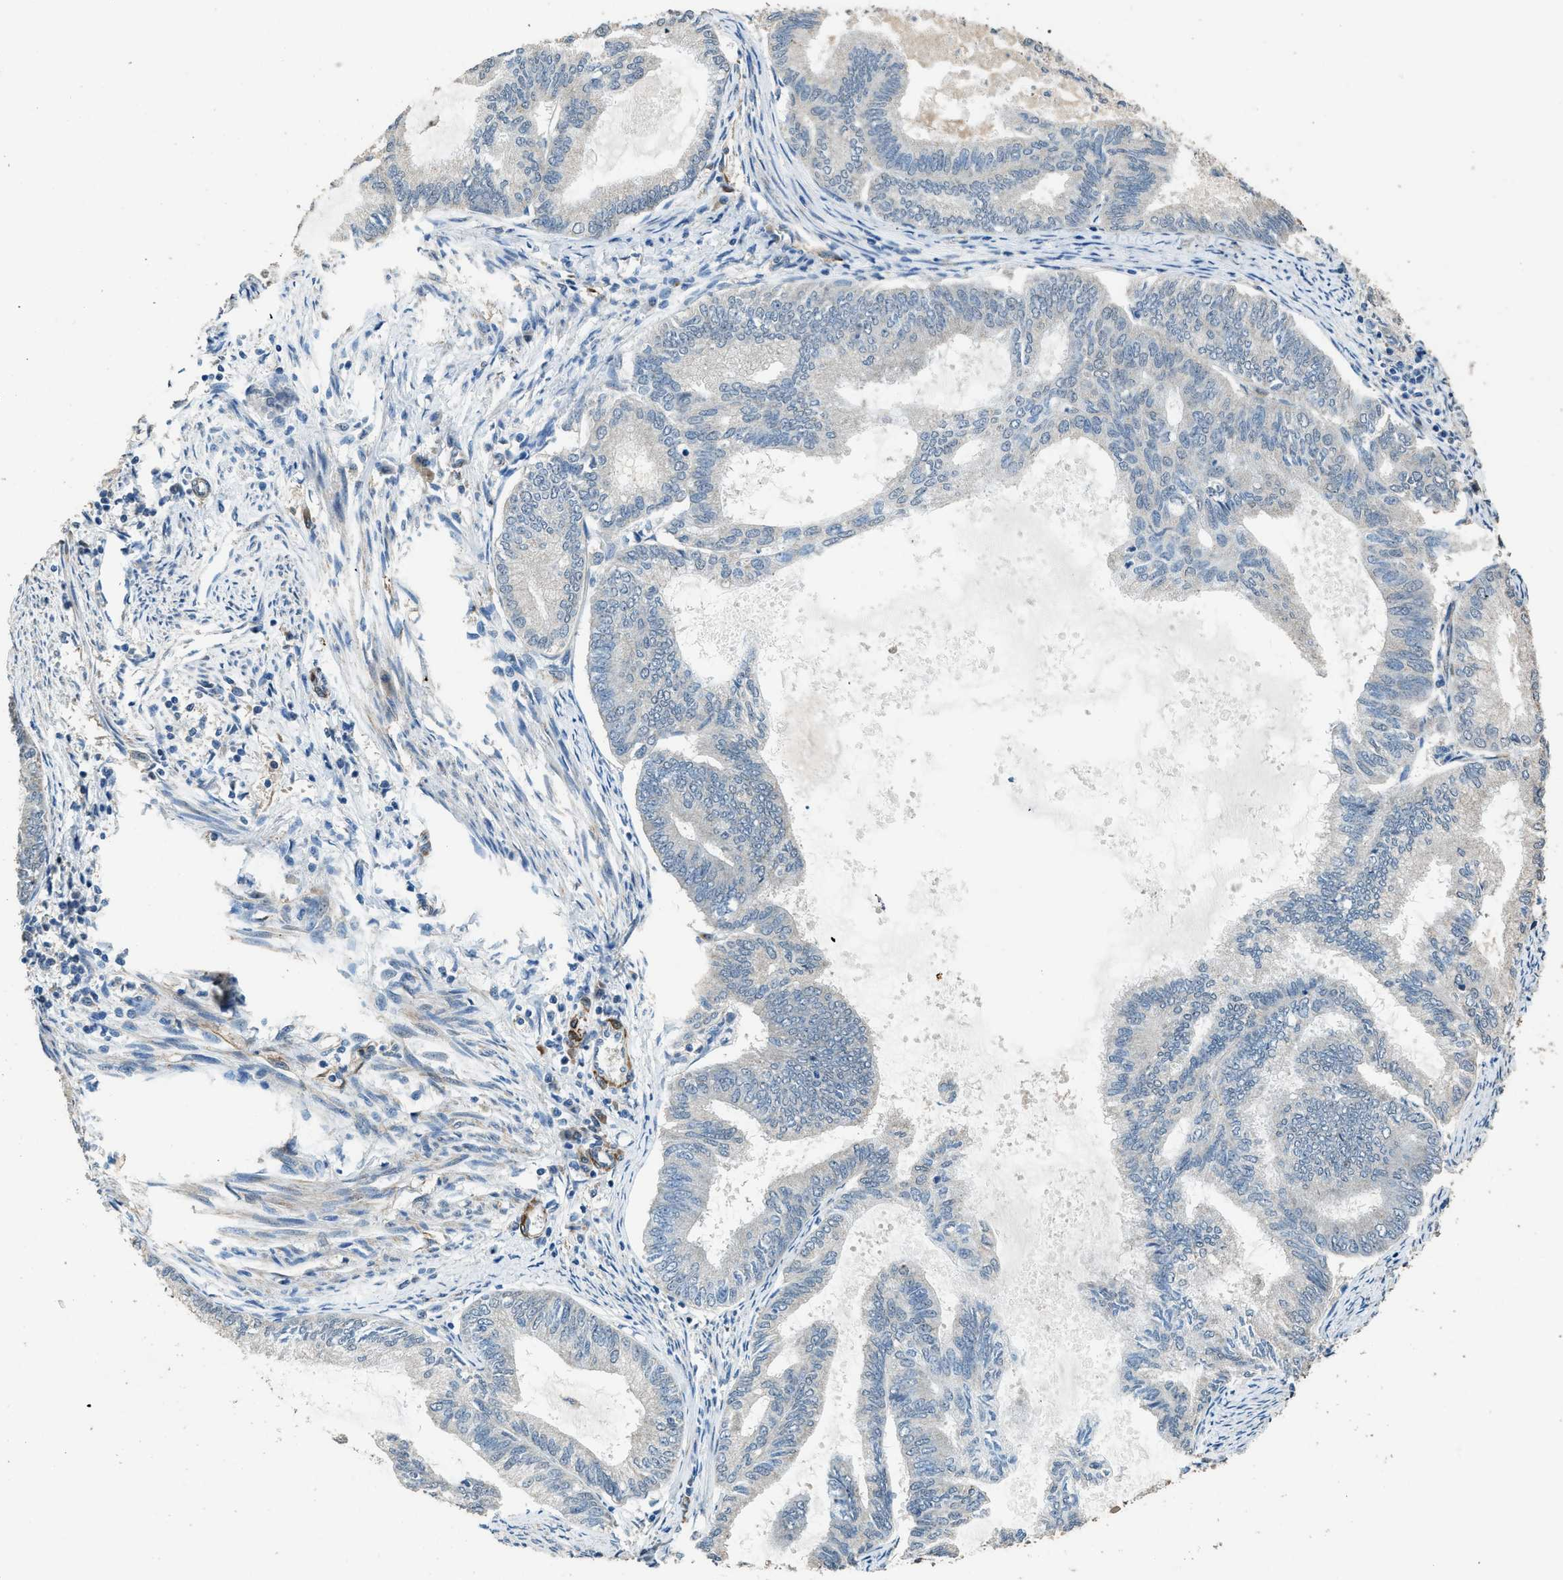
{"staining": {"intensity": "negative", "quantity": "none", "location": "none"}, "tissue": "endometrial cancer", "cell_type": "Tumor cells", "image_type": "cancer", "snomed": [{"axis": "morphology", "description": "Adenocarcinoma, NOS"}, {"axis": "topography", "description": "Endometrium"}], "caption": "Endometrial adenocarcinoma was stained to show a protein in brown. There is no significant positivity in tumor cells.", "gene": "SYNM", "patient": {"sex": "female", "age": 86}}